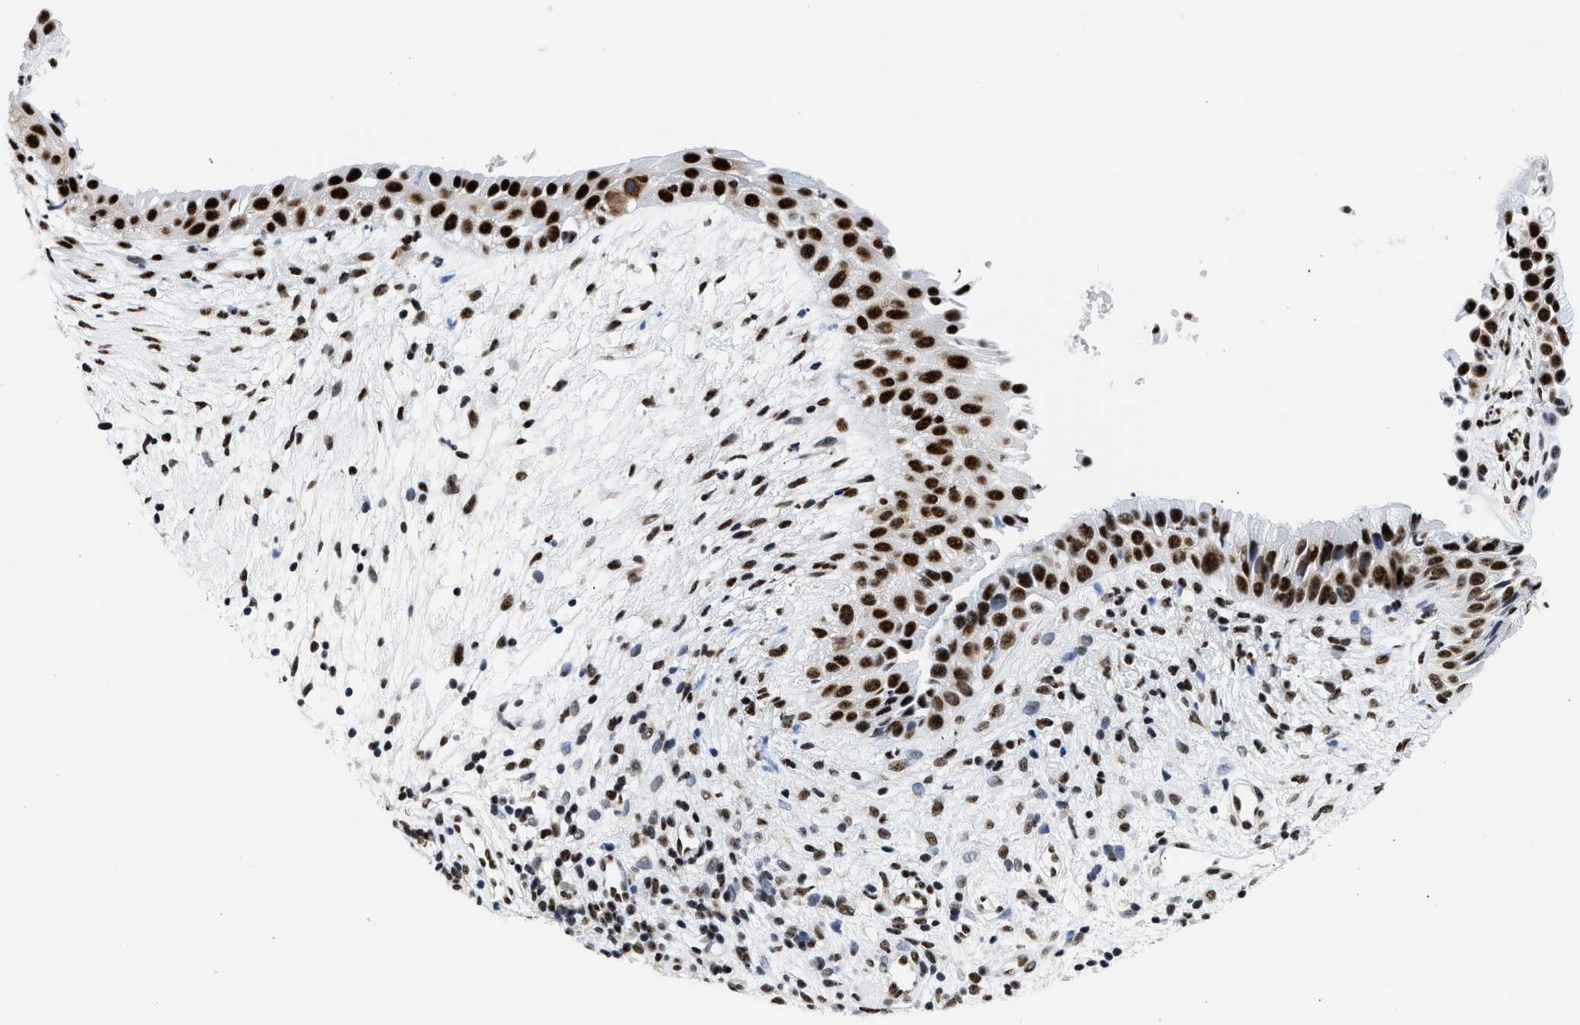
{"staining": {"intensity": "strong", "quantity": ">75%", "location": "nuclear"}, "tissue": "nasopharynx", "cell_type": "Respiratory epithelial cells", "image_type": "normal", "snomed": [{"axis": "morphology", "description": "Normal tissue, NOS"}, {"axis": "topography", "description": "Nasopharynx"}], "caption": "Benign nasopharynx demonstrates strong nuclear staining in about >75% of respiratory epithelial cells The protein of interest is shown in brown color, while the nuclei are stained blue..", "gene": "RBM8A", "patient": {"sex": "male", "age": 22}}